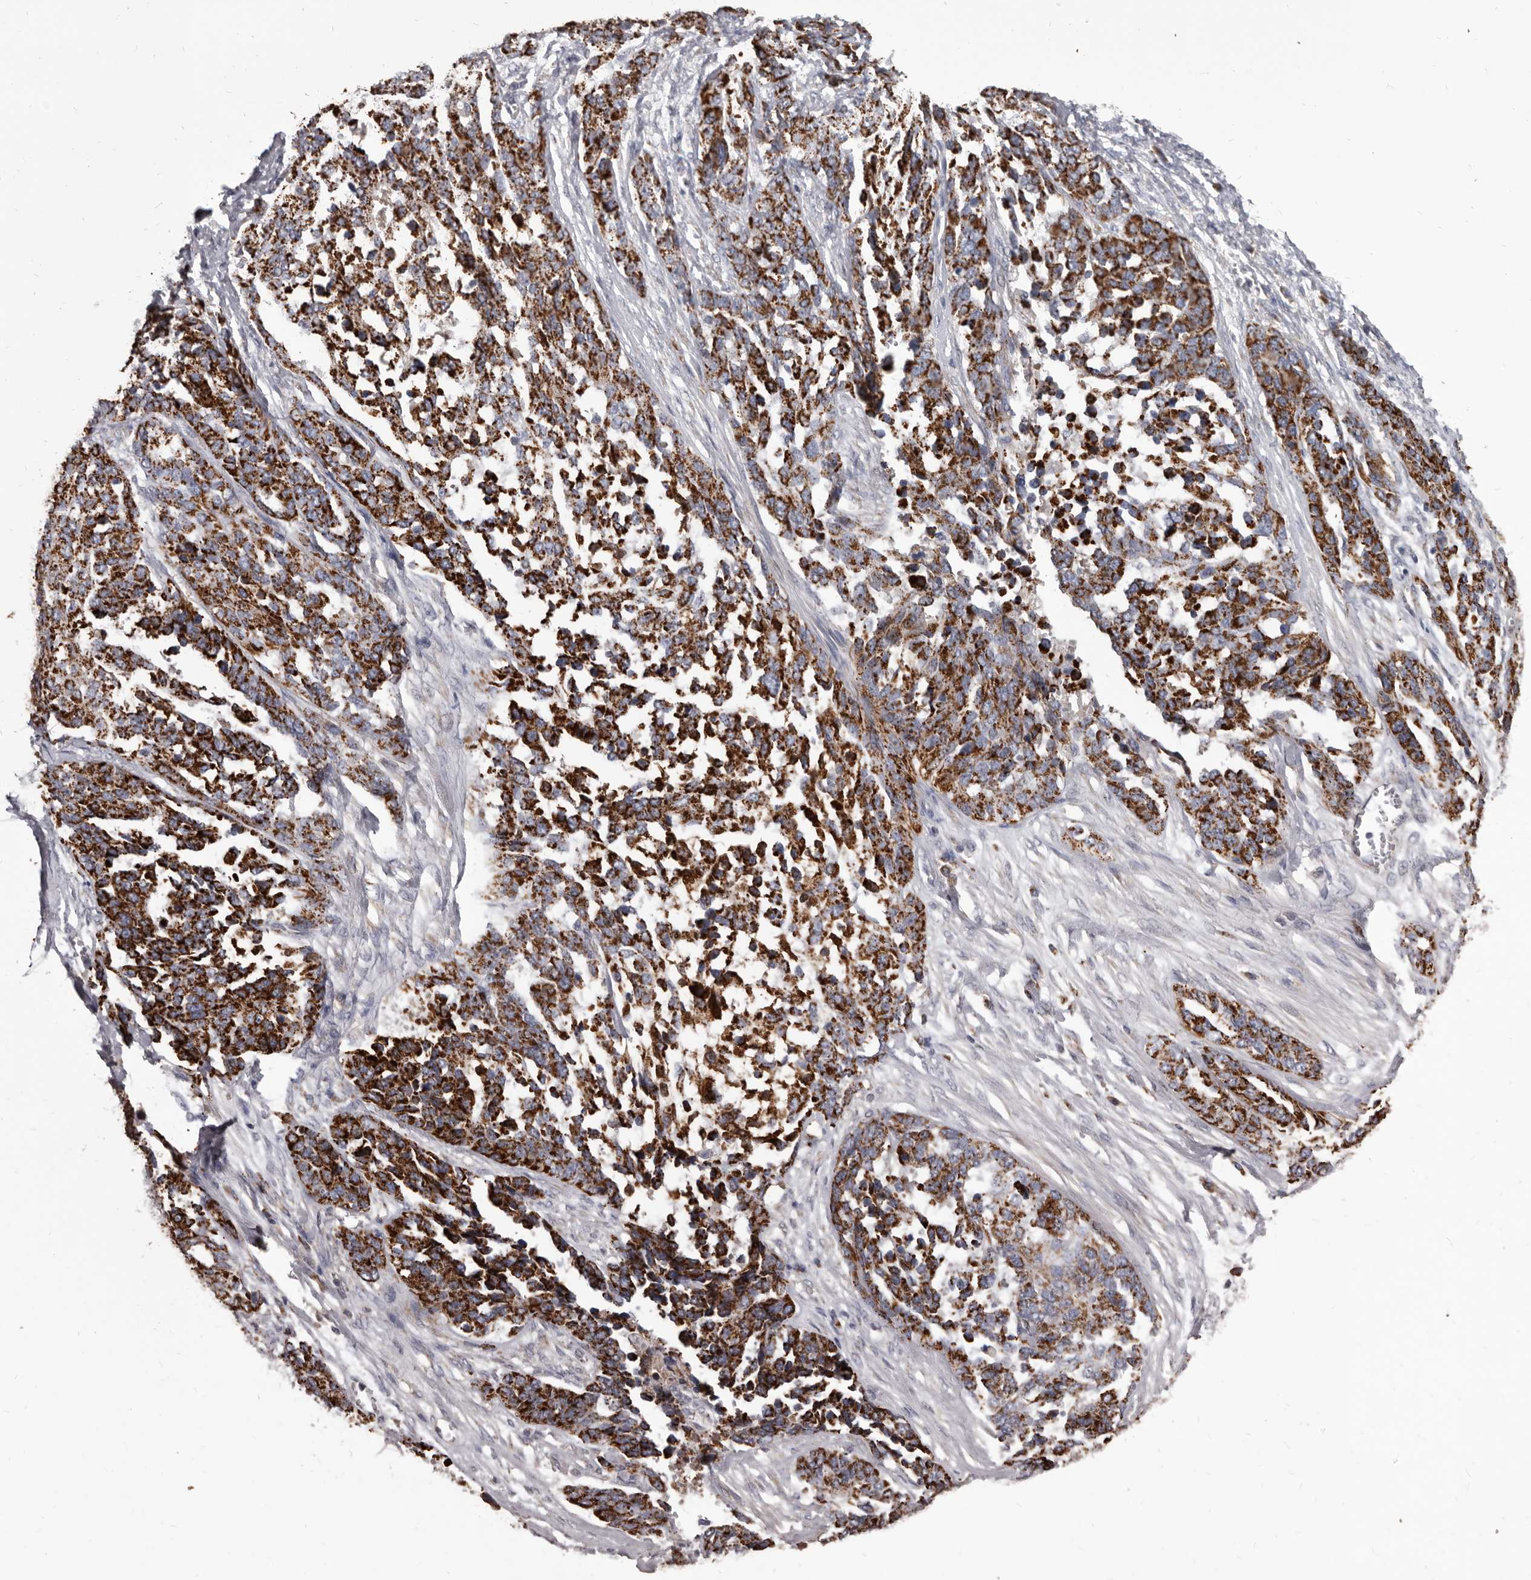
{"staining": {"intensity": "strong", "quantity": ">75%", "location": "cytoplasmic/membranous"}, "tissue": "ovarian cancer", "cell_type": "Tumor cells", "image_type": "cancer", "snomed": [{"axis": "morphology", "description": "Cystadenocarcinoma, serous, NOS"}, {"axis": "topography", "description": "Ovary"}], "caption": "Human ovarian serous cystadenocarcinoma stained for a protein (brown) reveals strong cytoplasmic/membranous positive positivity in about >75% of tumor cells.", "gene": "ALDH5A1", "patient": {"sex": "female", "age": 44}}